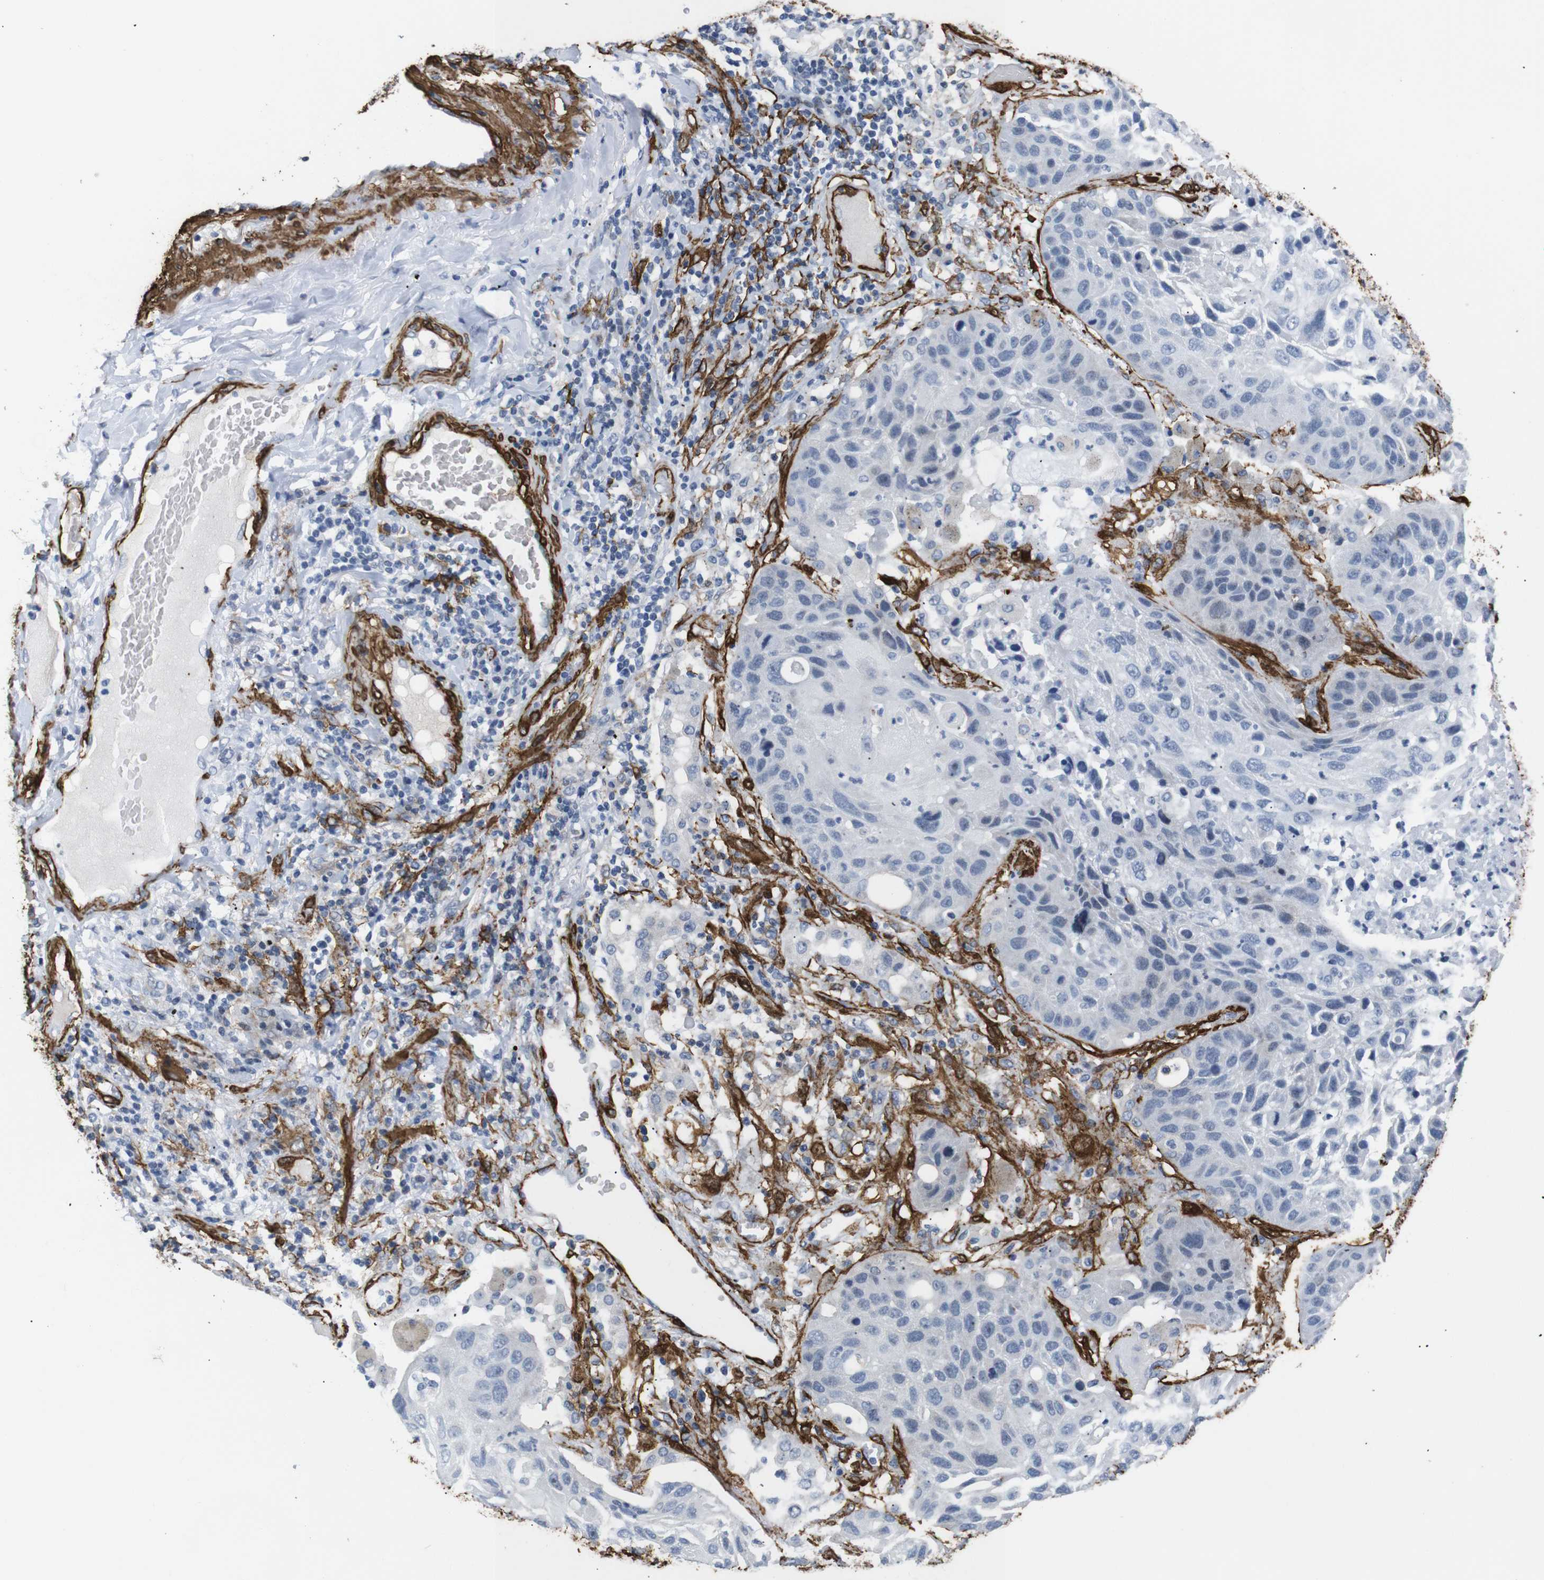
{"staining": {"intensity": "negative", "quantity": "none", "location": "none"}, "tissue": "lung cancer", "cell_type": "Tumor cells", "image_type": "cancer", "snomed": [{"axis": "morphology", "description": "Squamous cell carcinoma, NOS"}, {"axis": "topography", "description": "Lung"}], "caption": "Tumor cells are negative for brown protein staining in lung cancer (squamous cell carcinoma). Brightfield microscopy of immunohistochemistry (IHC) stained with DAB (3,3'-diaminobenzidine) (brown) and hematoxylin (blue), captured at high magnification.", "gene": "ACTA2", "patient": {"sex": "male", "age": 57}}